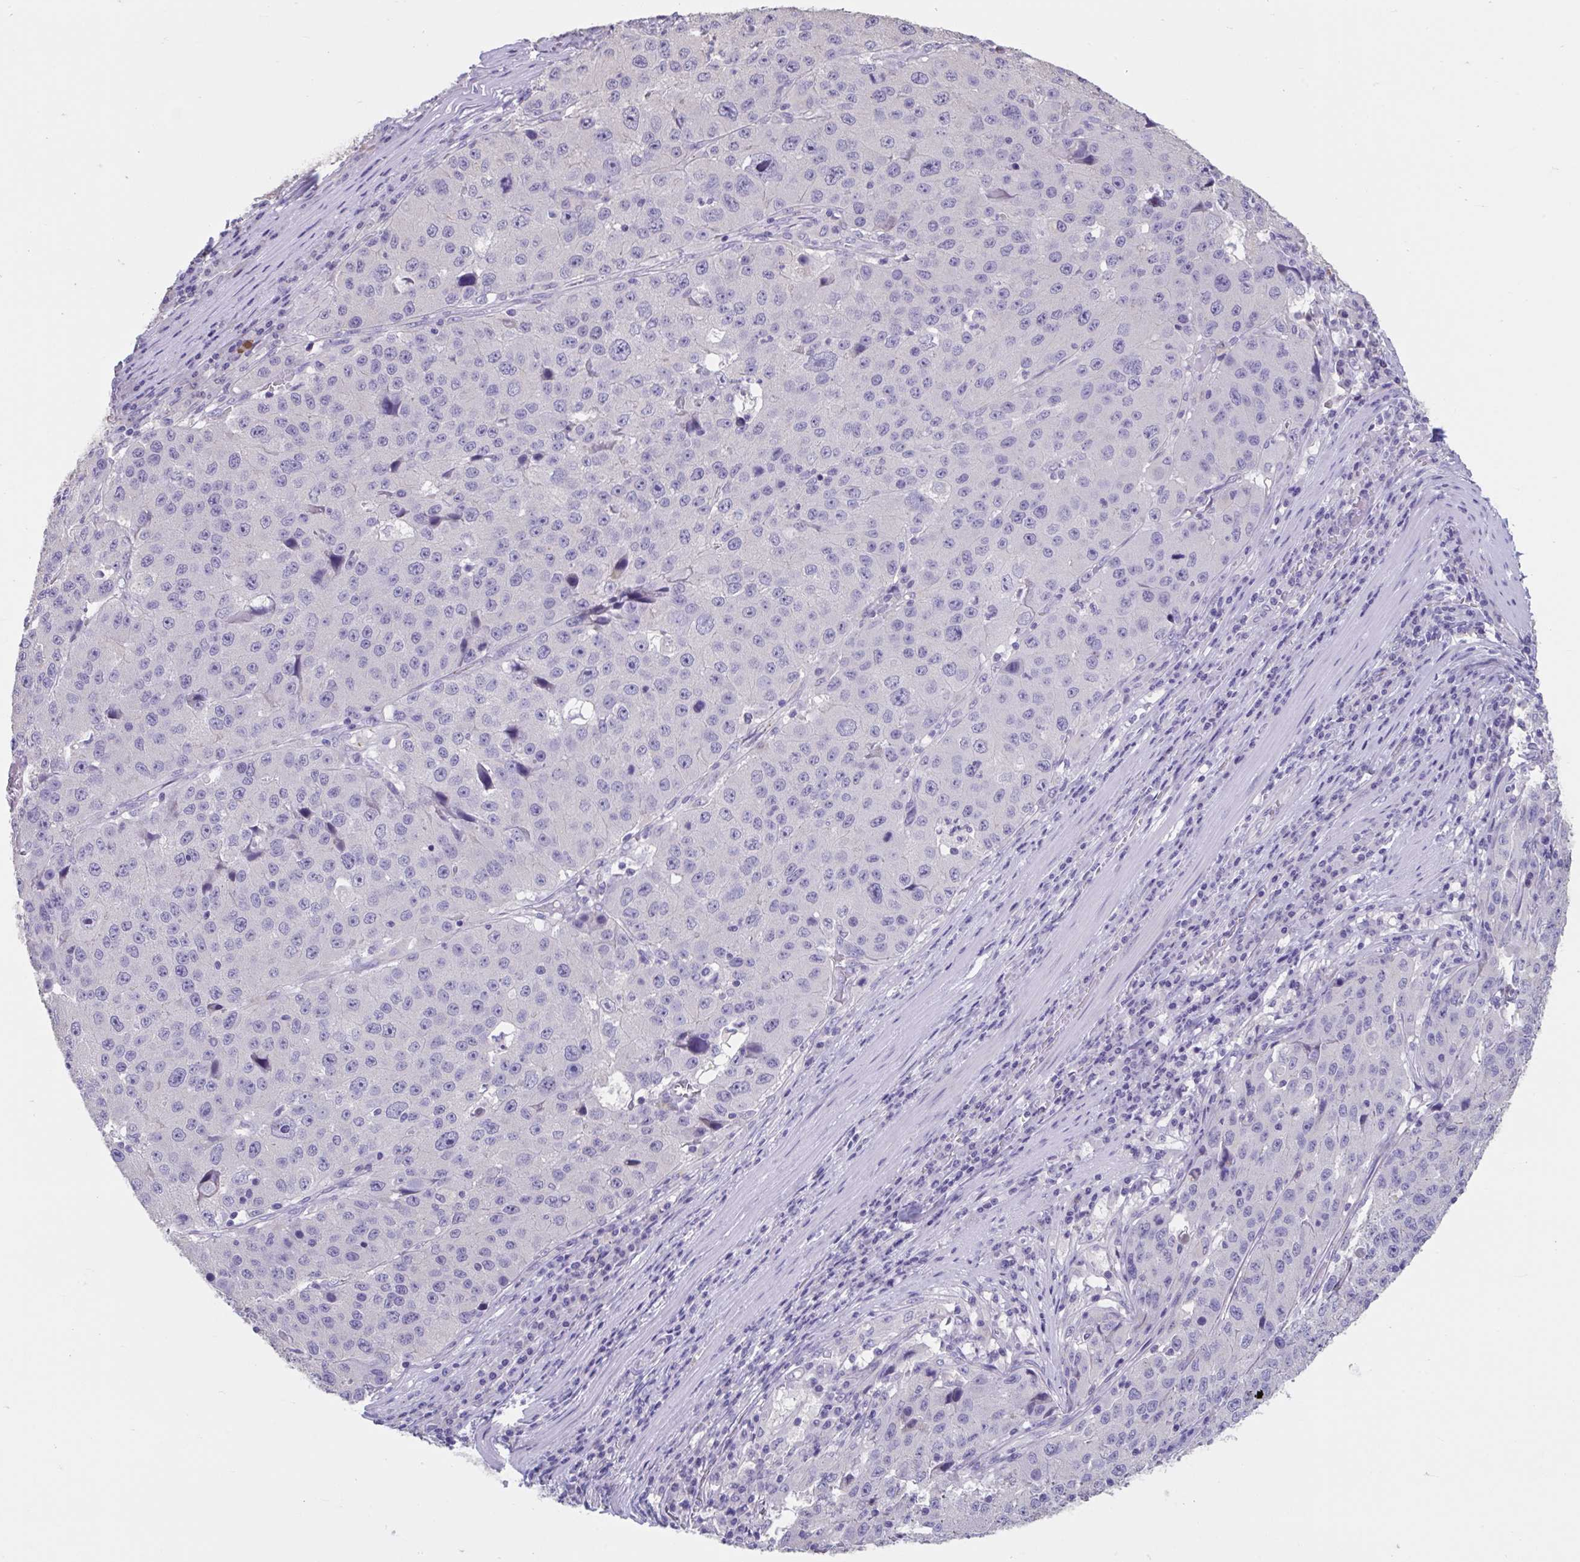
{"staining": {"intensity": "negative", "quantity": "none", "location": "none"}, "tissue": "stomach cancer", "cell_type": "Tumor cells", "image_type": "cancer", "snomed": [{"axis": "morphology", "description": "Adenocarcinoma, NOS"}, {"axis": "topography", "description": "Stomach"}], "caption": "A high-resolution photomicrograph shows immunohistochemistry (IHC) staining of stomach cancer (adenocarcinoma), which displays no significant positivity in tumor cells.", "gene": "GPR162", "patient": {"sex": "male", "age": 71}}